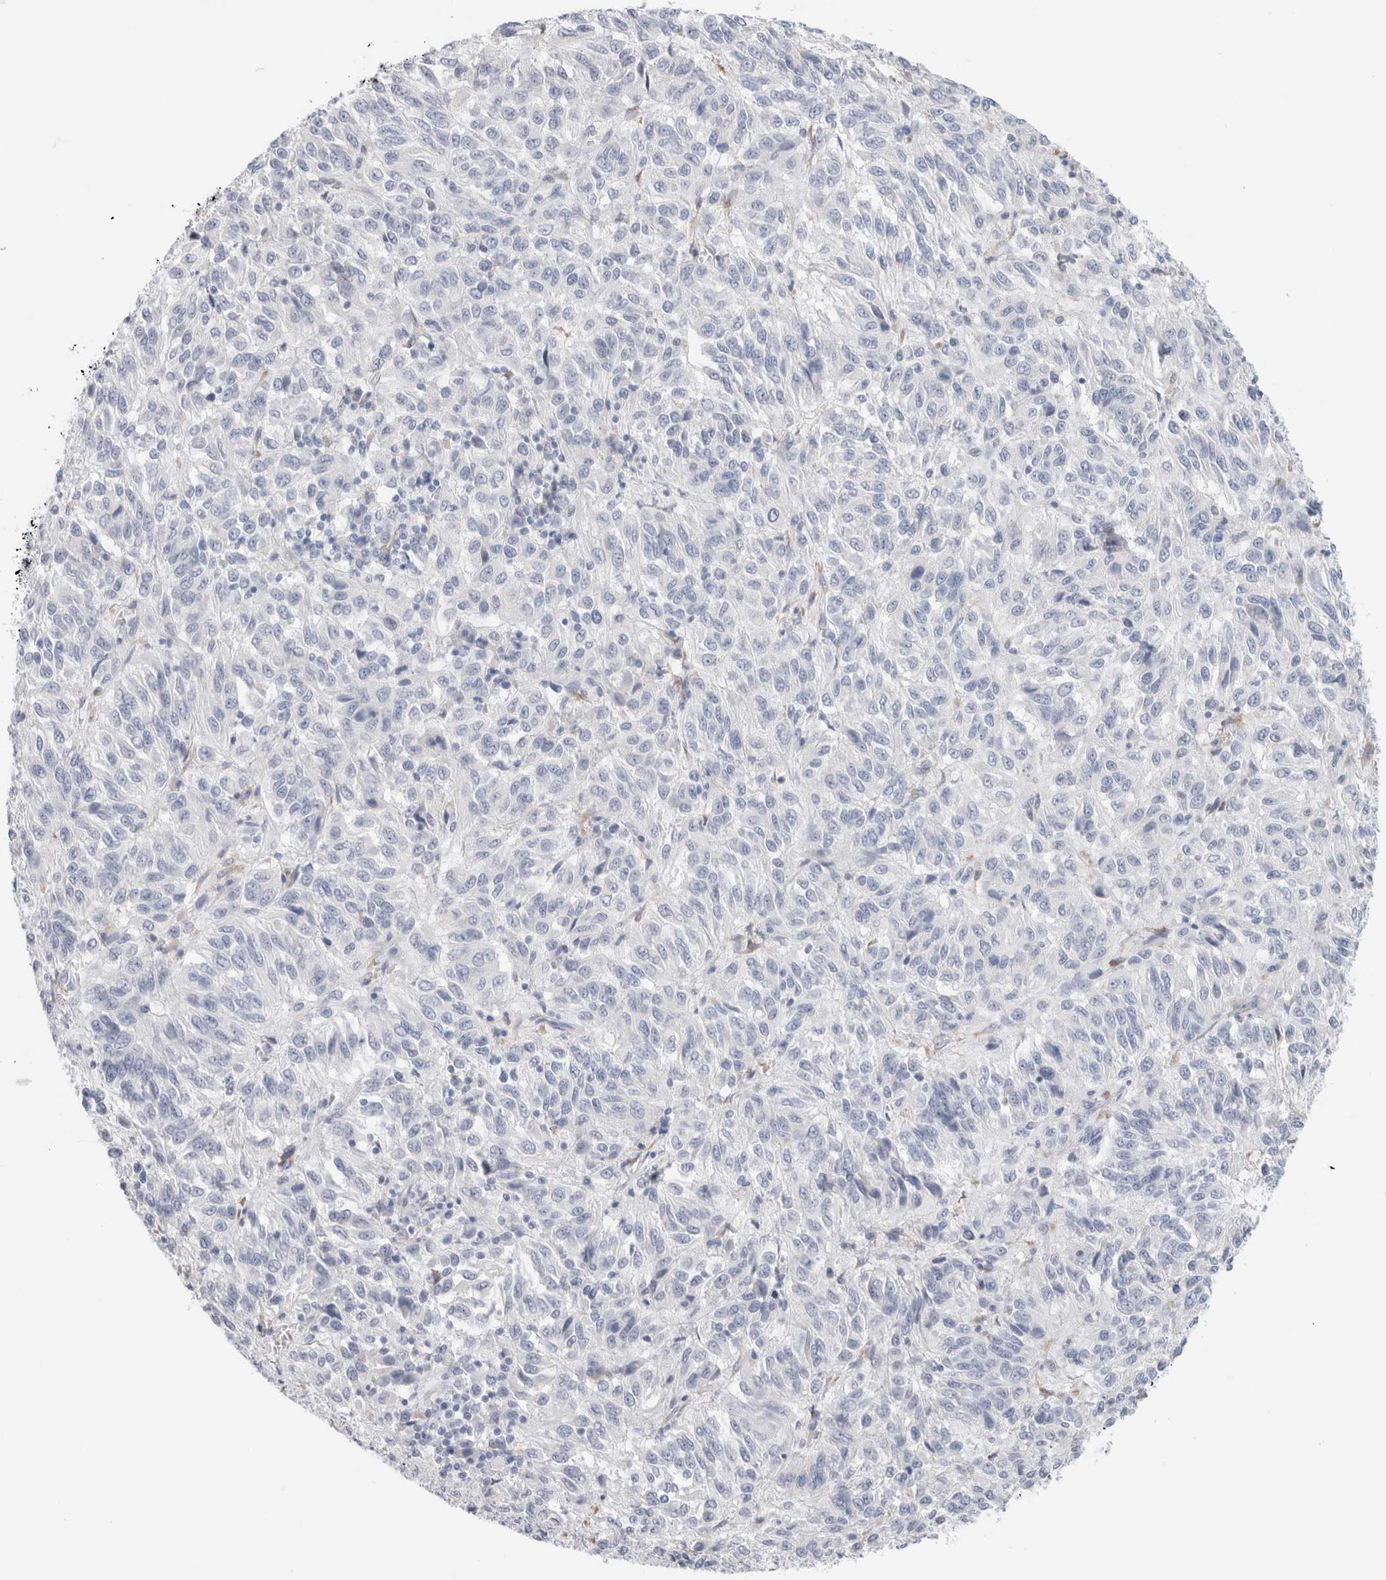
{"staining": {"intensity": "negative", "quantity": "none", "location": "none"}, "tissue": "melanoma", "cell_type": "Tumor cells", "image_type": "cancer", "snomed": [{"axis": "morphology", "description": "Malignant melanoma, Metastatic site"}, {"axis": "topography", "description": "Lung"}], "caption": "Tumor cells are negative for brown protein staining in malignant melanoma (metastatic site). (DAB (3,3'-diaminobenzidine) immunohistochemistry (IHC) with hematoxylin counter stain).", "gene": "RTN4", "patient": {"sex": "male", "age": 64}}